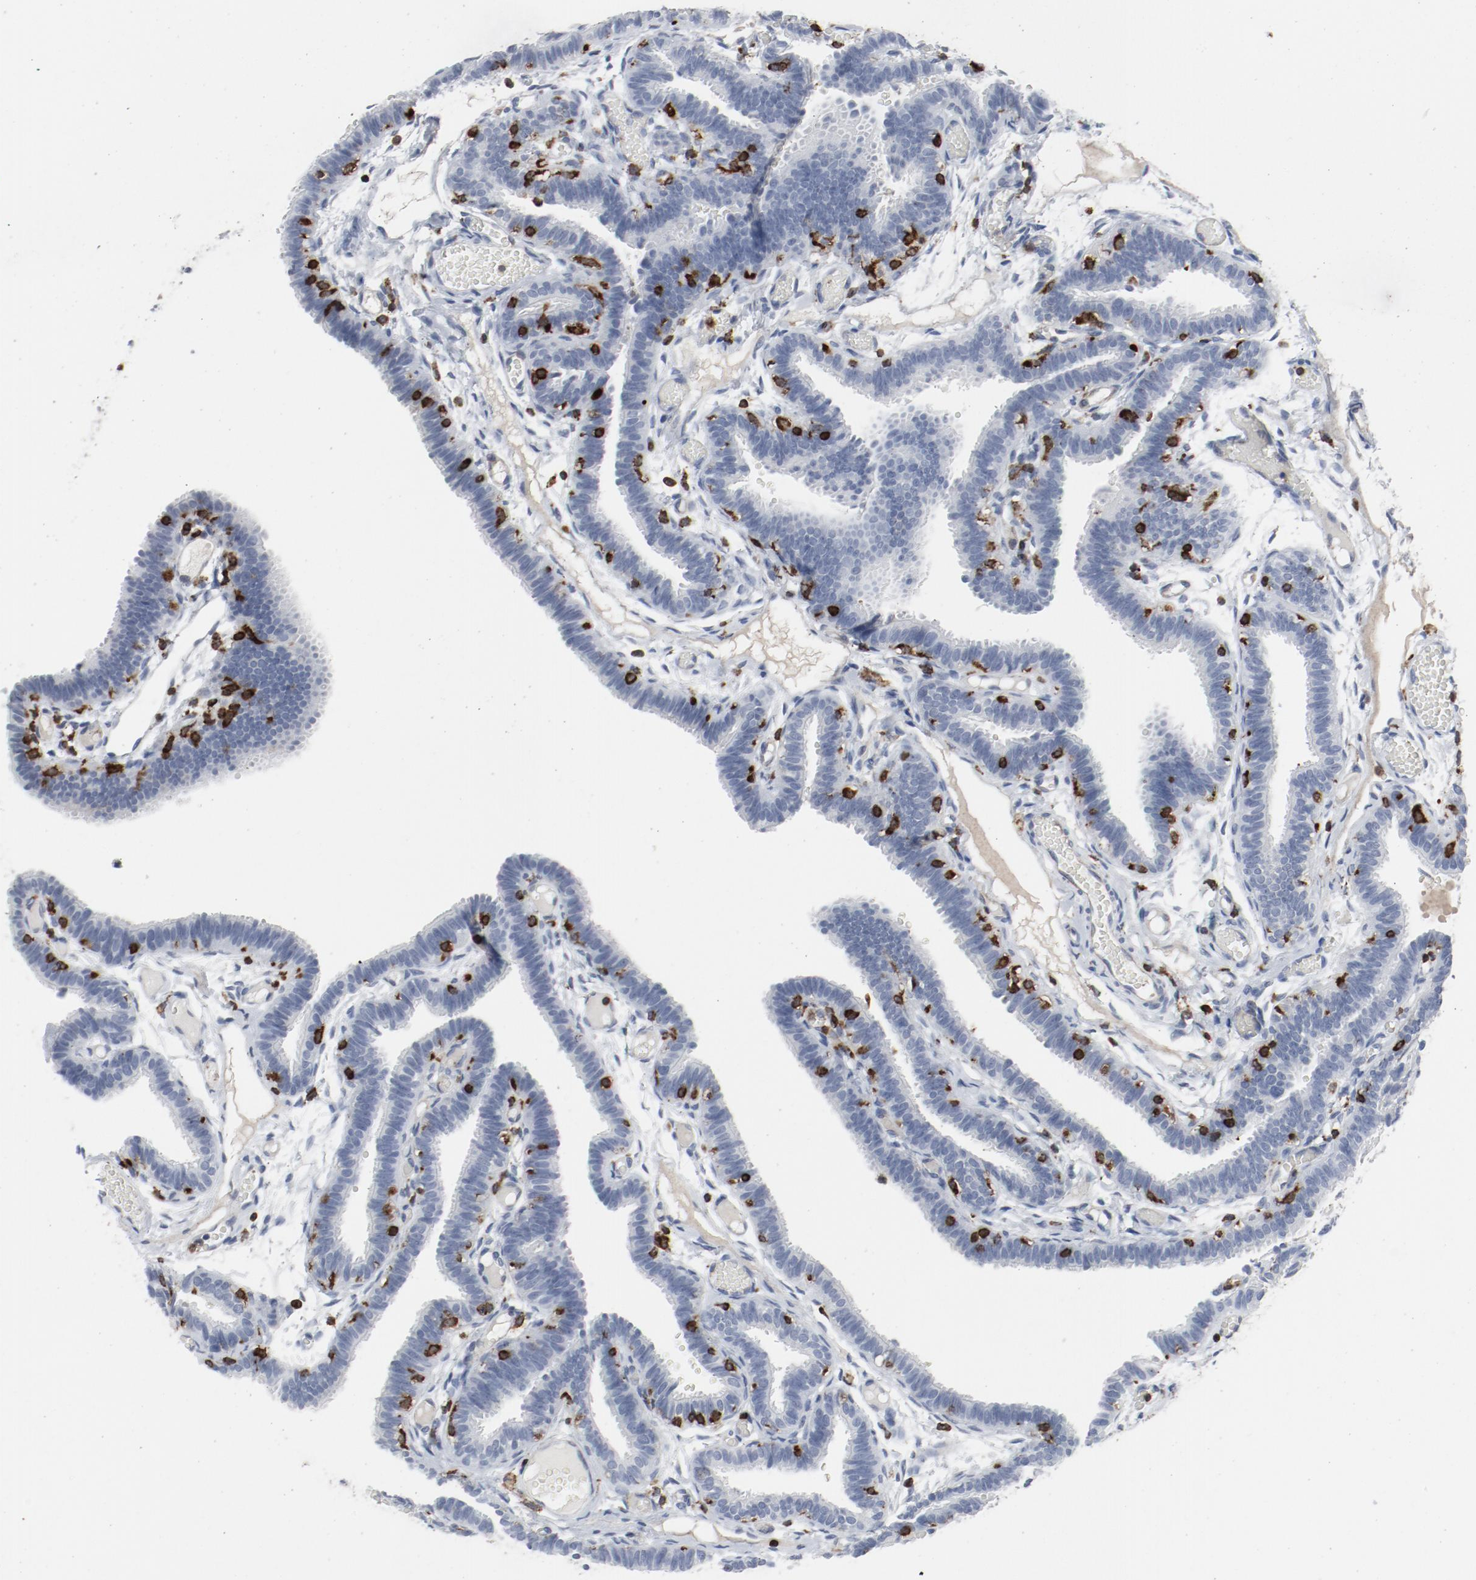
{"staining": {"intensity": "negative", "quantity": "none", "location": "none"}, "tissue": "fallopian tube", "cell_type": "Glandular cells", "image_type": "normal", "snomed": [{"axis": "morphology", "description": "Normal tissue, NOS"}, {"axis": "topography", "description": "Fallopian tube"}], "caption": "Fallopian tube was stained to show a protein in brown. There is no significant staining in glandular cells. (Stains: DAB immunohistochemistry (IHC) with hematoxylin counter stain, Microscopy: brightfield microscopy at high magnification).", "gene": "LCP2", "patient": {"sex": "female", "age": 29}}